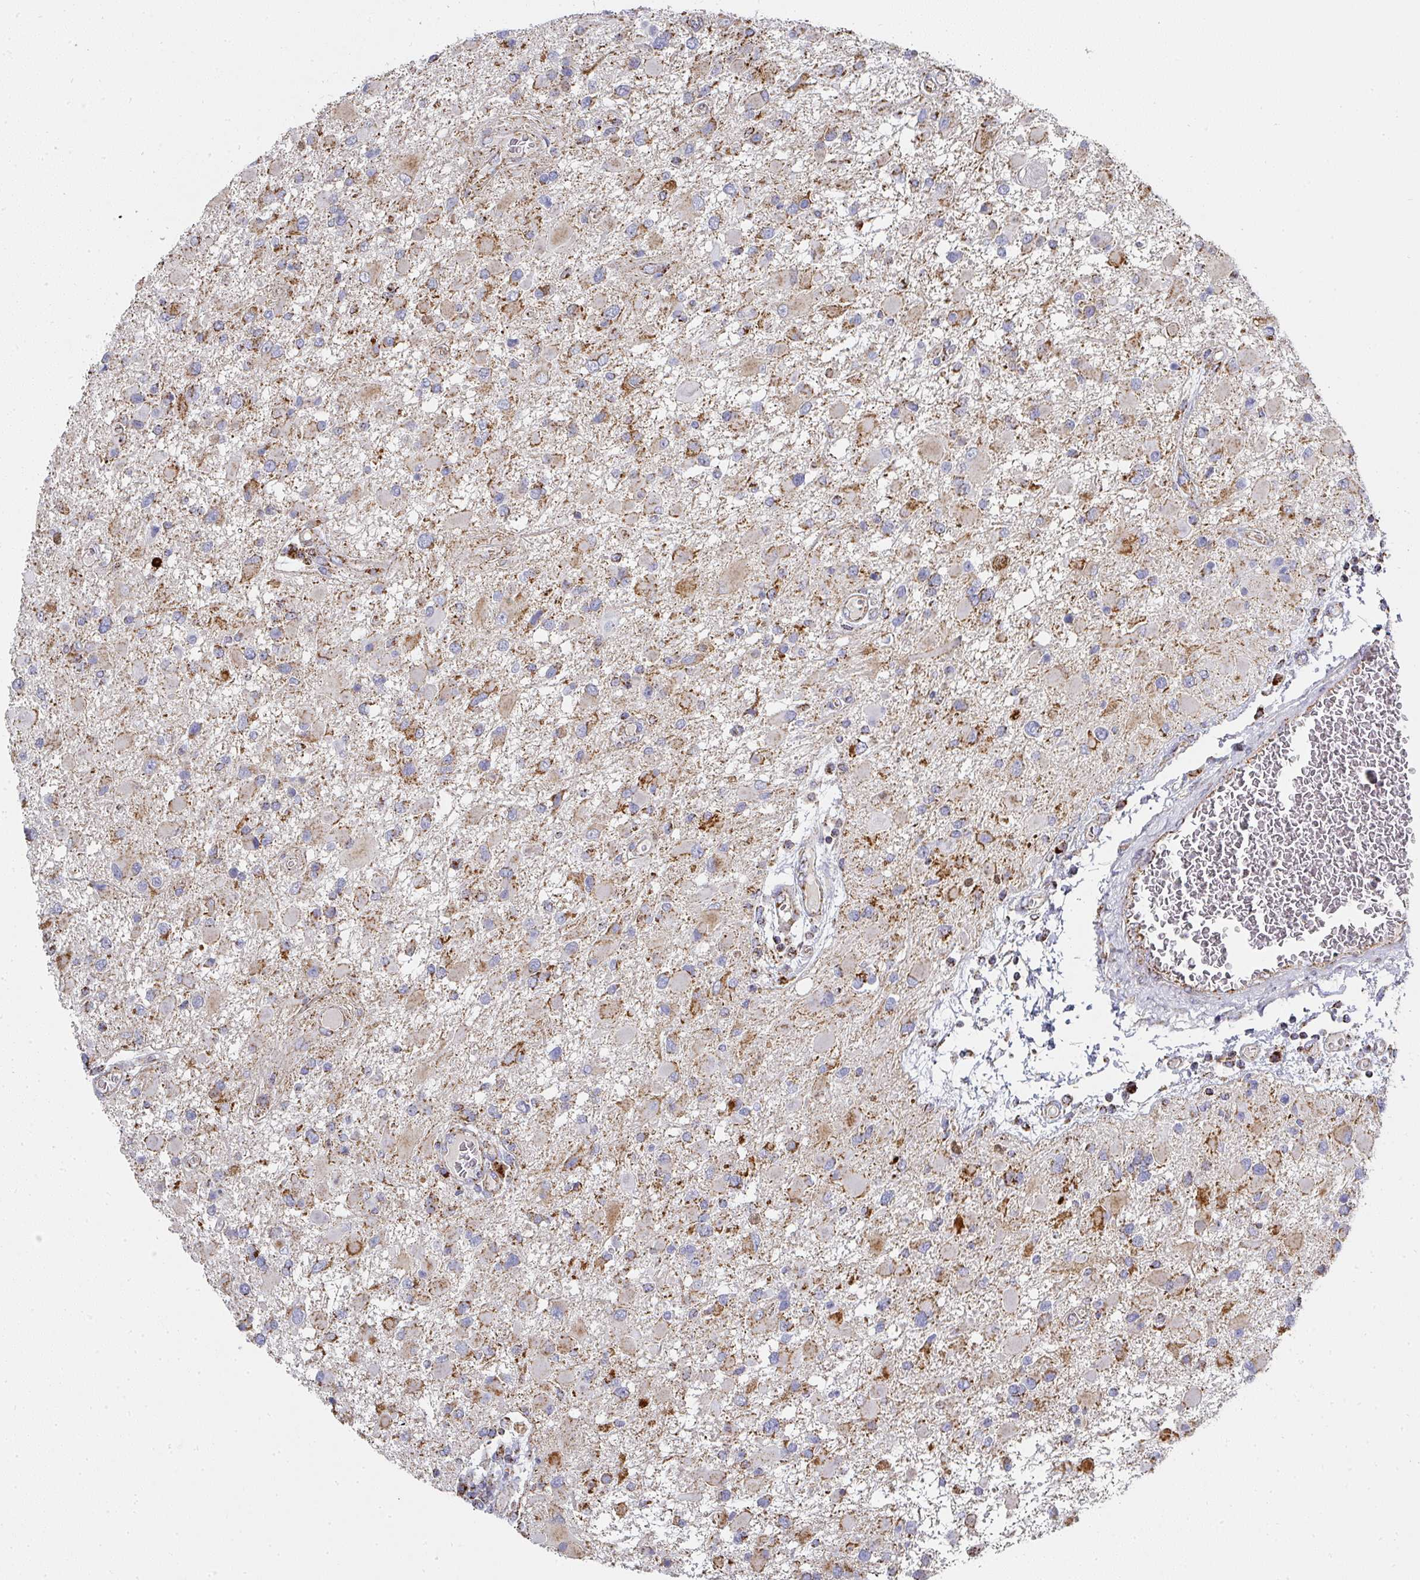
{"staining": {"intensity": "moderate", "quantity": "25%-75%", "location": "cytoplasmic/membranous"}, "tissue": "glioma", "cell_type": "Tumor cells", "image_type": "cancer", "snomed": [{"axis": "morphology", "description": "Glioma, malignant, High grade"}, {"axis": "topography", "description": "Brain"}], "caption": "A brown stain shows moderate cytoplasmic/membranous expression of a protein in glioma tumor cells. (DAB IHC with brightfield microscopy, high magnification).", "gene": "UQCRFS1", "patient": {"sex": "male", "age": 53}}